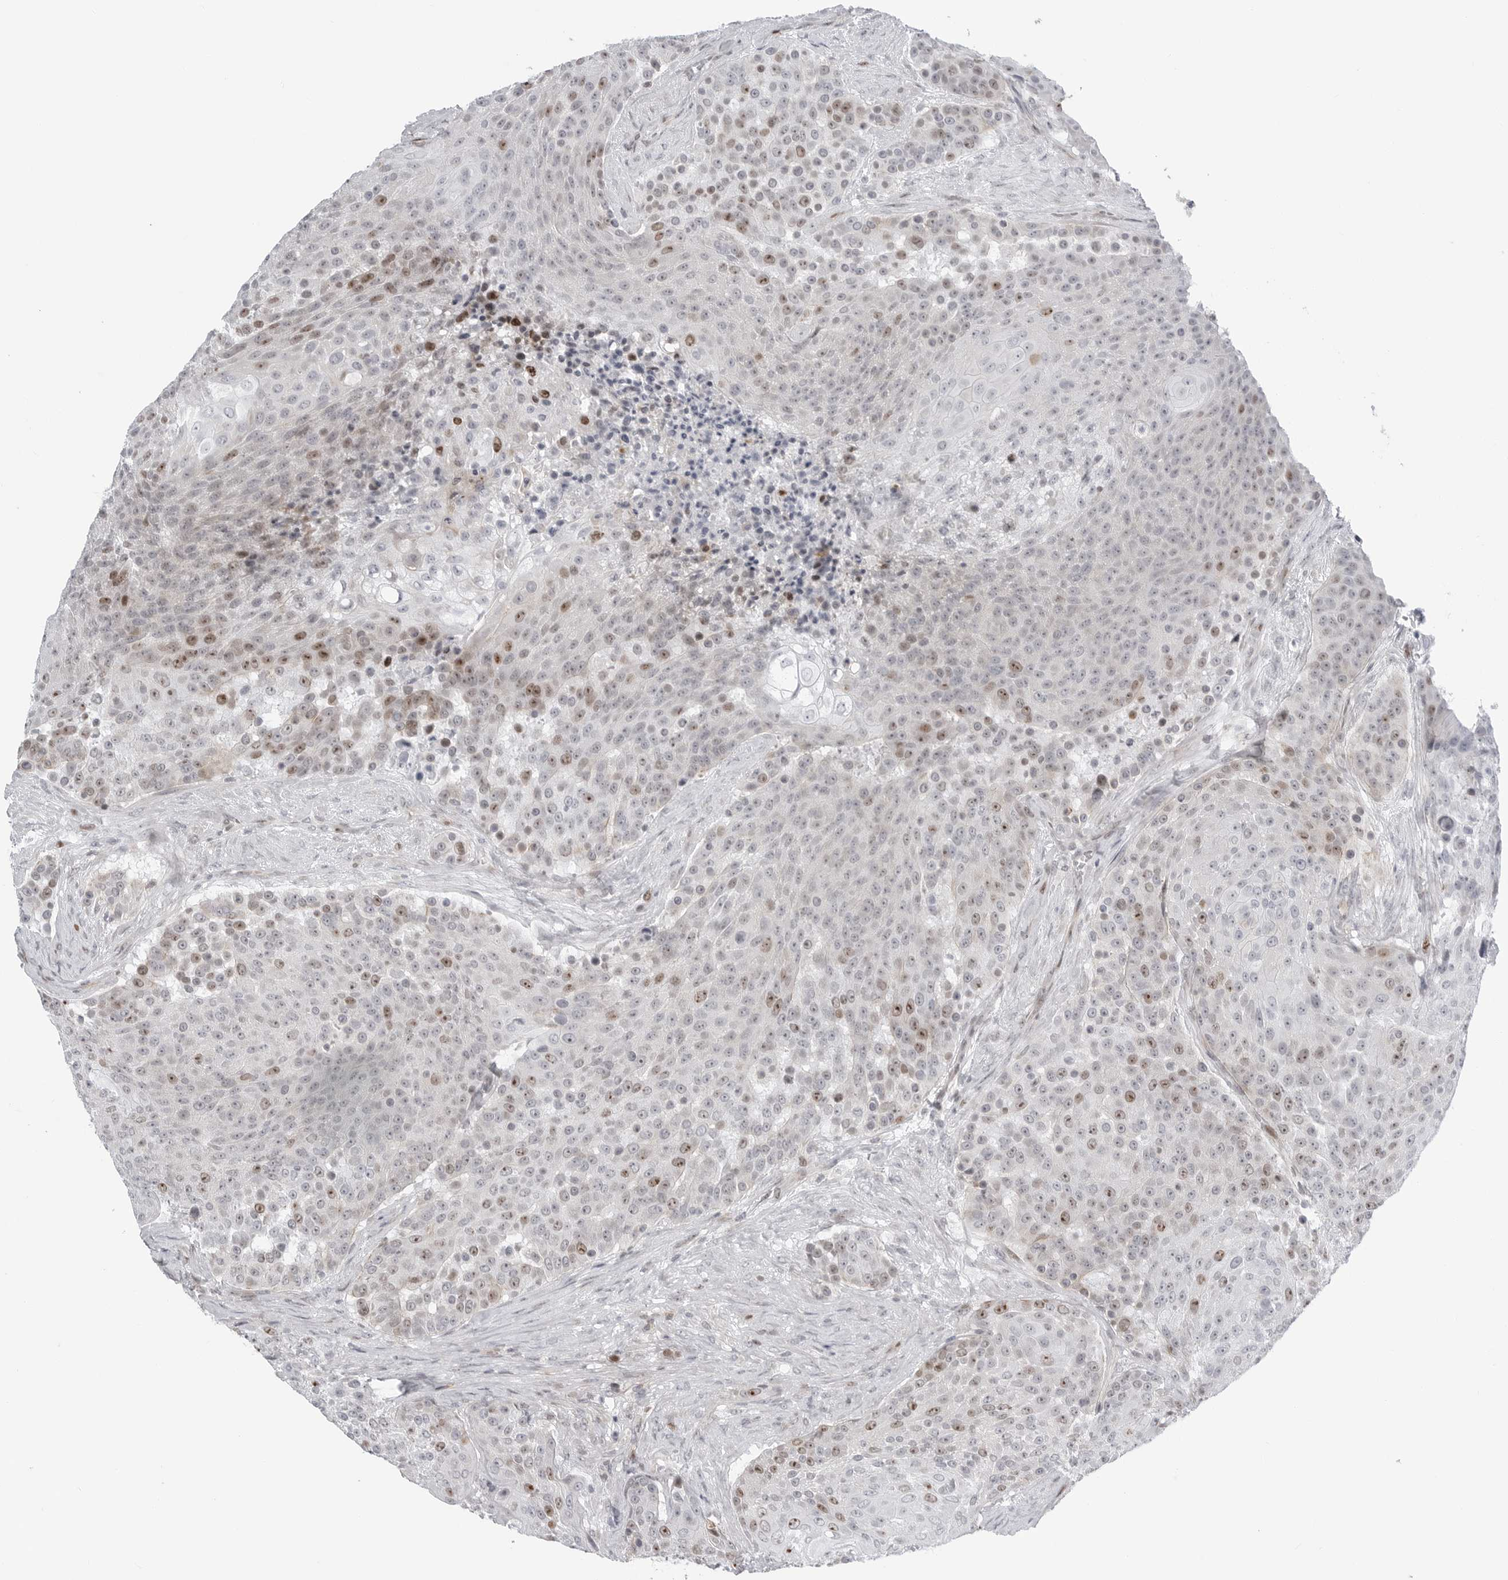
{"staining": {"intensity": "moderate", "quantity": "25%-75%", "location": "nuclear"}, "tissue": "urothelial cancer", "cell_type": "Tumor cells", "image_type": "cancer", "snomed": [{"axis": "morphology", "description": "Urothelial carcinoma, High grade"}, {"axis": "topography", "description": "Urinary bladder"}], "caption": "Immunohistochemical staining of human high-grade urothelial carcinoma shows medium levels of moderate nuclear positivity in about 25%-75% of tumor cells.", "gene": "FAM135B", "patient": {"sex": "female", "age": 63}}